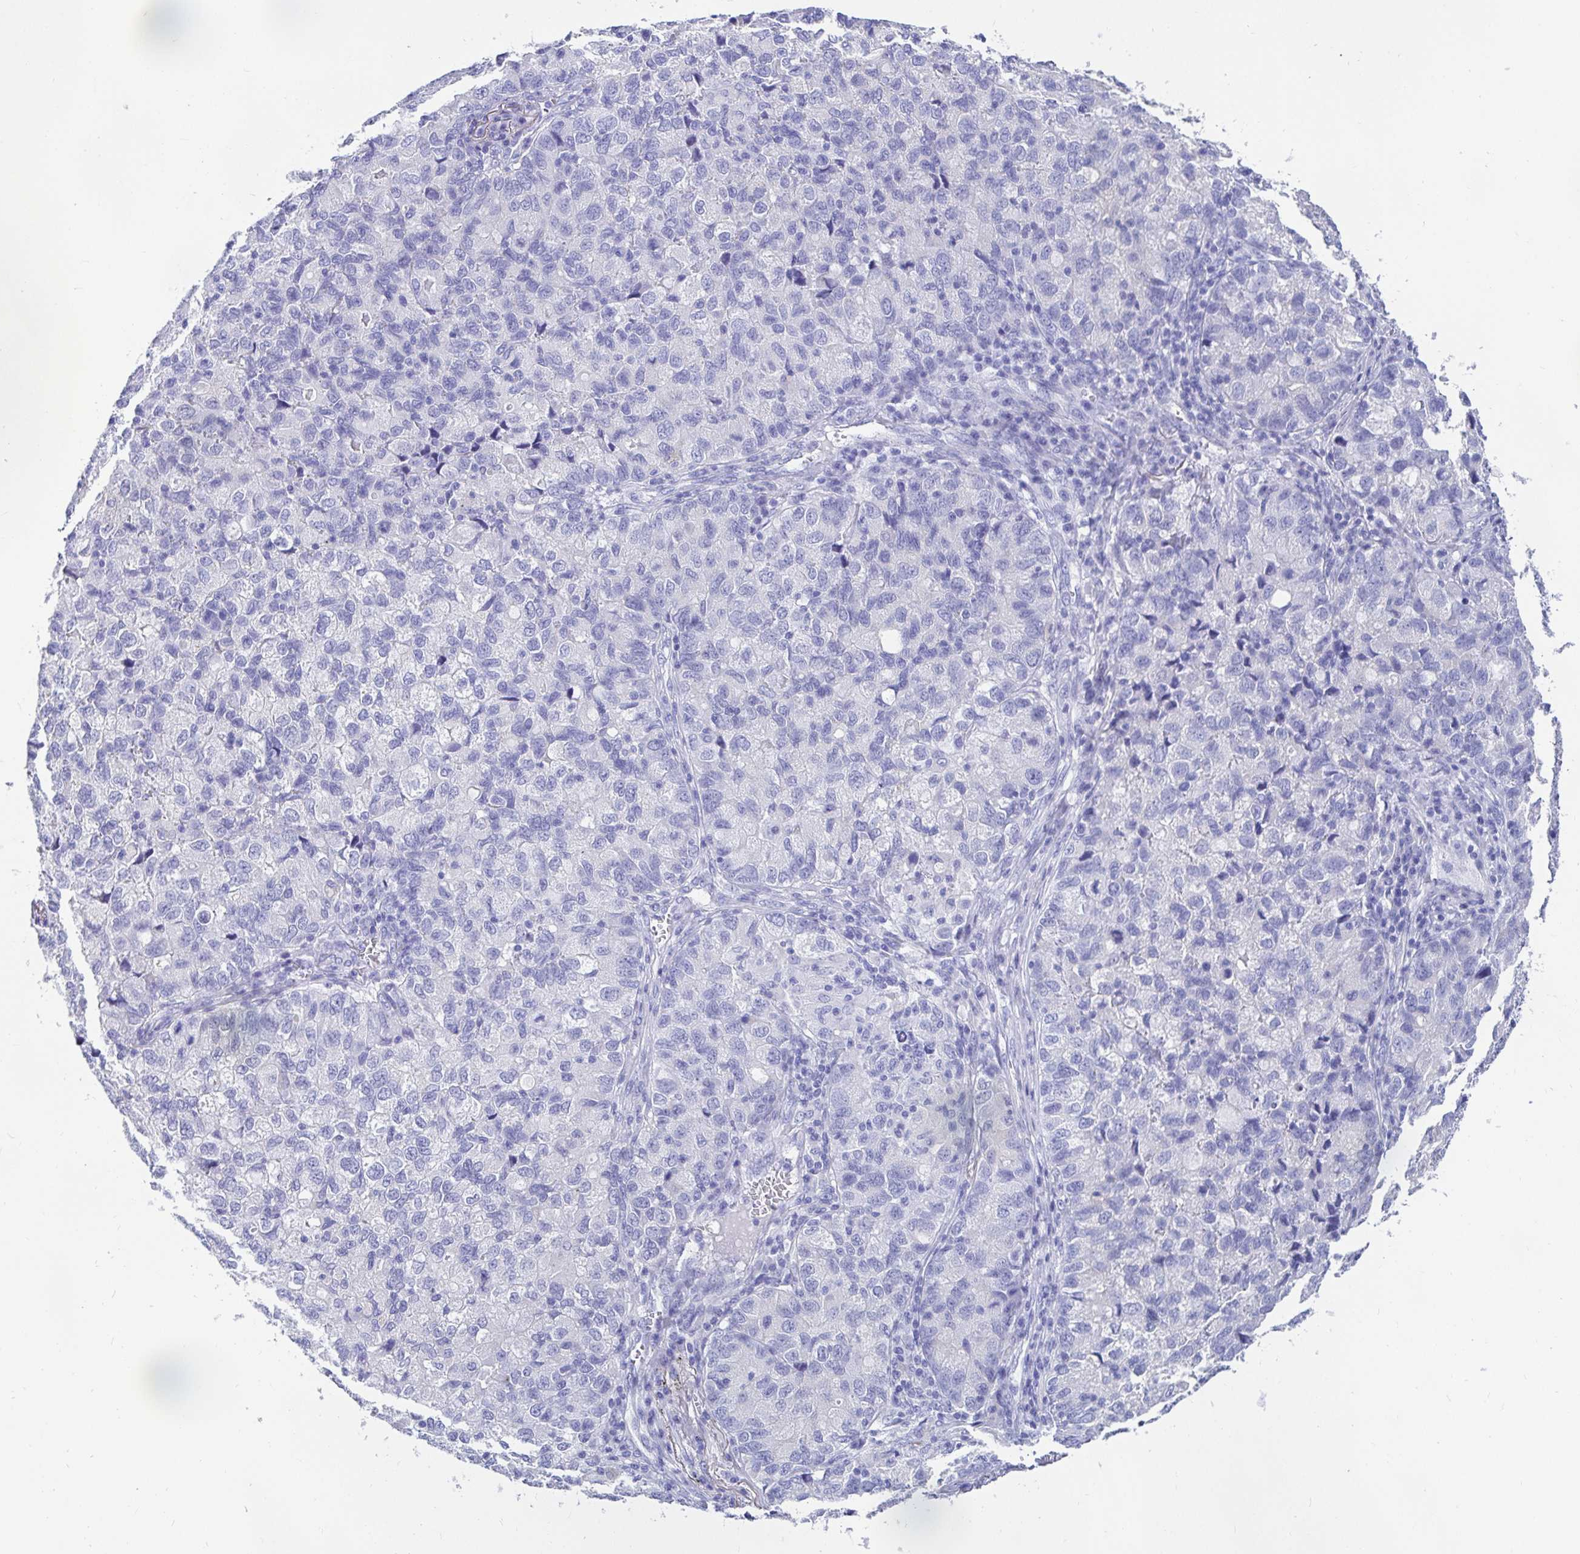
{"staining": {"intensity": "negative", "quantity": "none", "location": "none"}, "tissue": "lung cancer", "cell_type": "Tumor cells", "image_type": "cancer", "snomed": [{"axis": "morphology", "description": "Normal morphology"}, {"axis": "morphology", "description": "Adenocarcinoma, NOS"}, {"axis": "topography", "description": "Lymph node"}, {"axis": "topography", "description": "Lung"}], "caption": "Tumor cells show no significant protein expression in adenocarcinoma (lung).", "gene": "ZPBP2", "patient": {"sex": "female", "age": 51}}